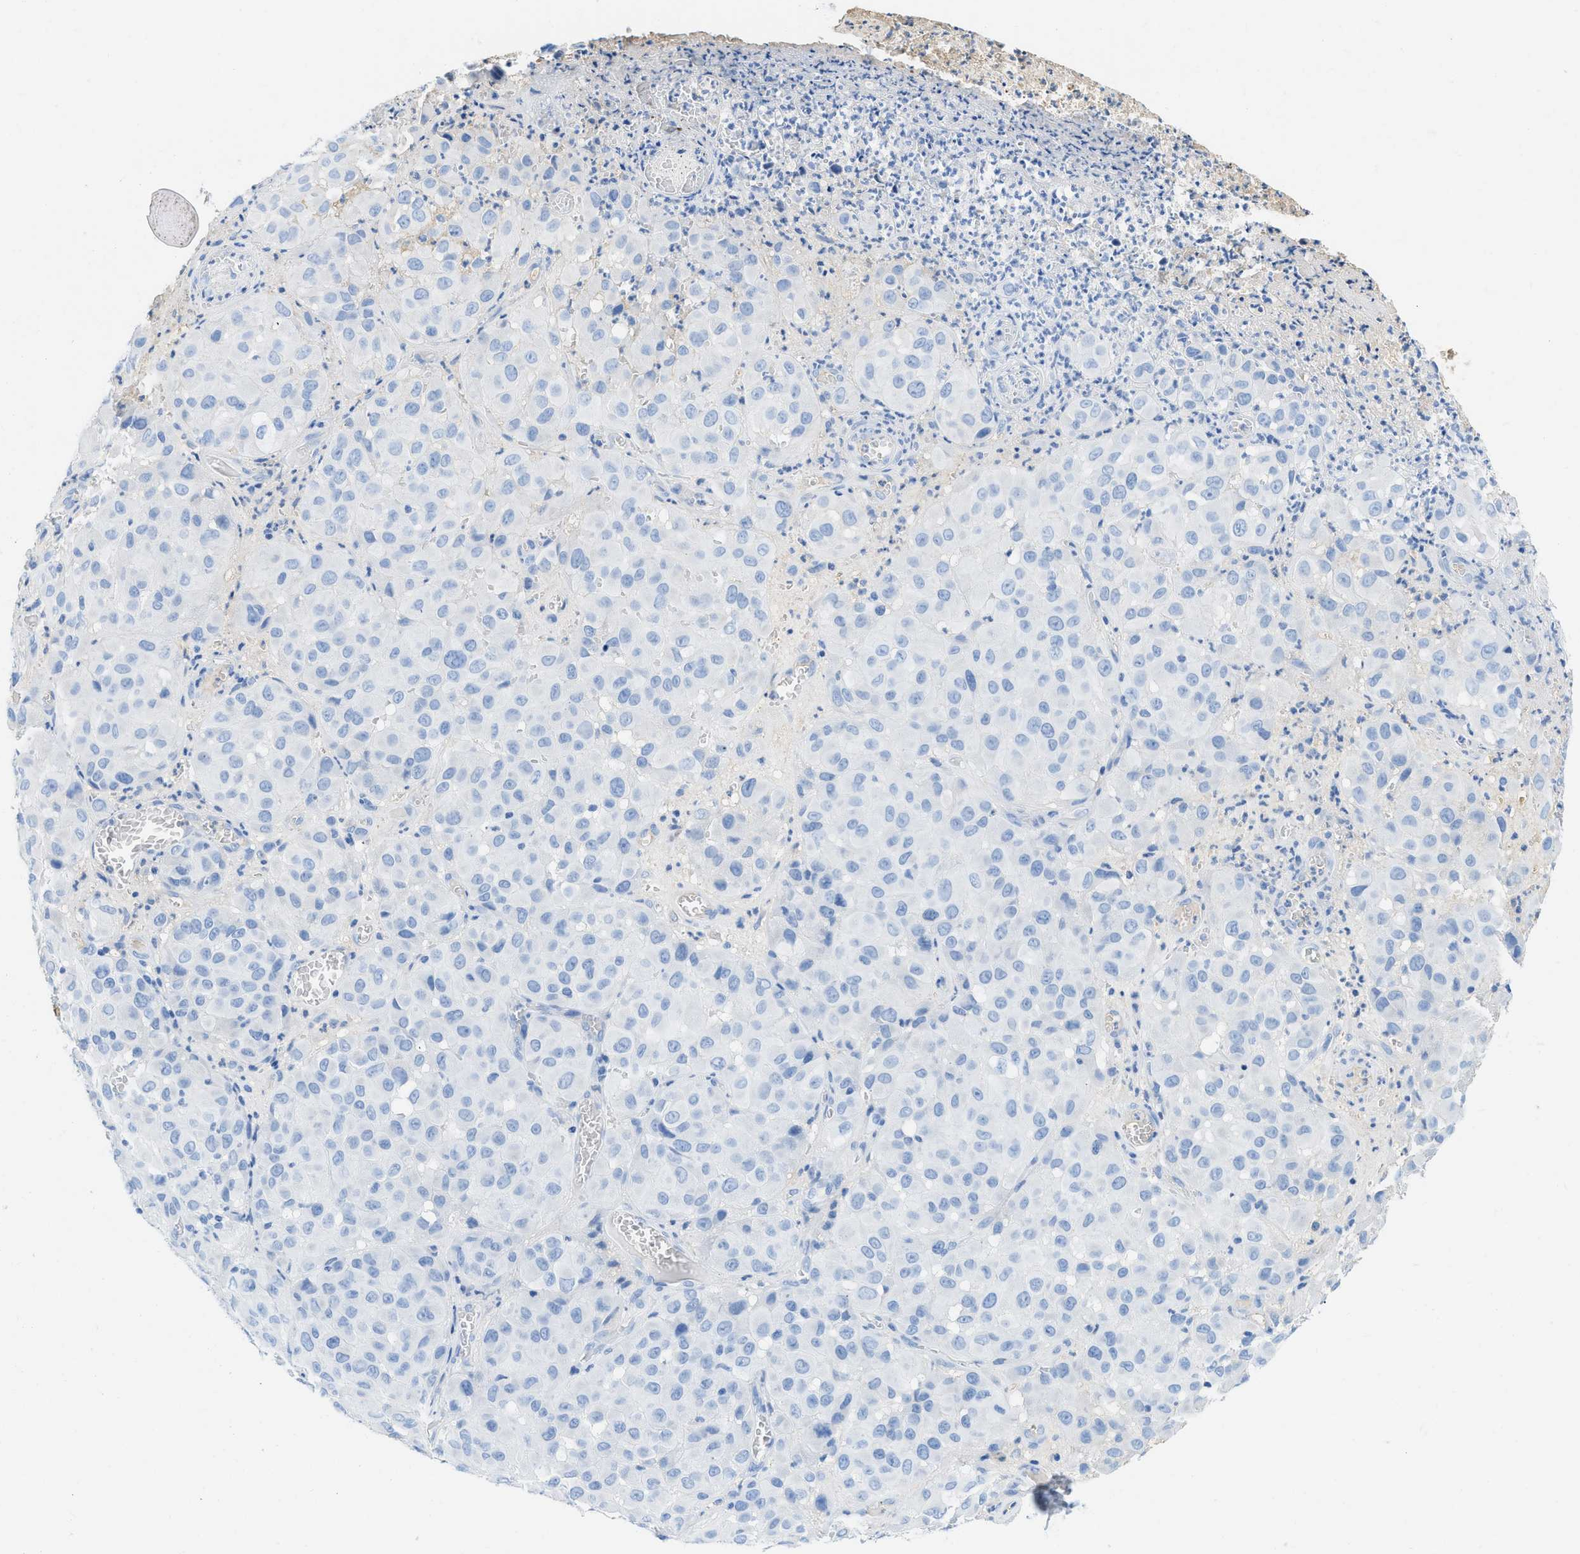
{"staining": {"intensity": "negative", "quantity": "none", "location": "none"}, "tissue": "melanoma", "cell_type": "Tumor cells", "image_type": "cancer", "snomed": [{"axis": "morphology", "description": "Malignant melanoma, NOS"}, {"axis": "topography", "description": "Skin"}], "caption": "IHC of melanoma reveals no expression in tumor cells.", "gene": "COL3A1", "patient": {"sex": "female", "age": 21}}